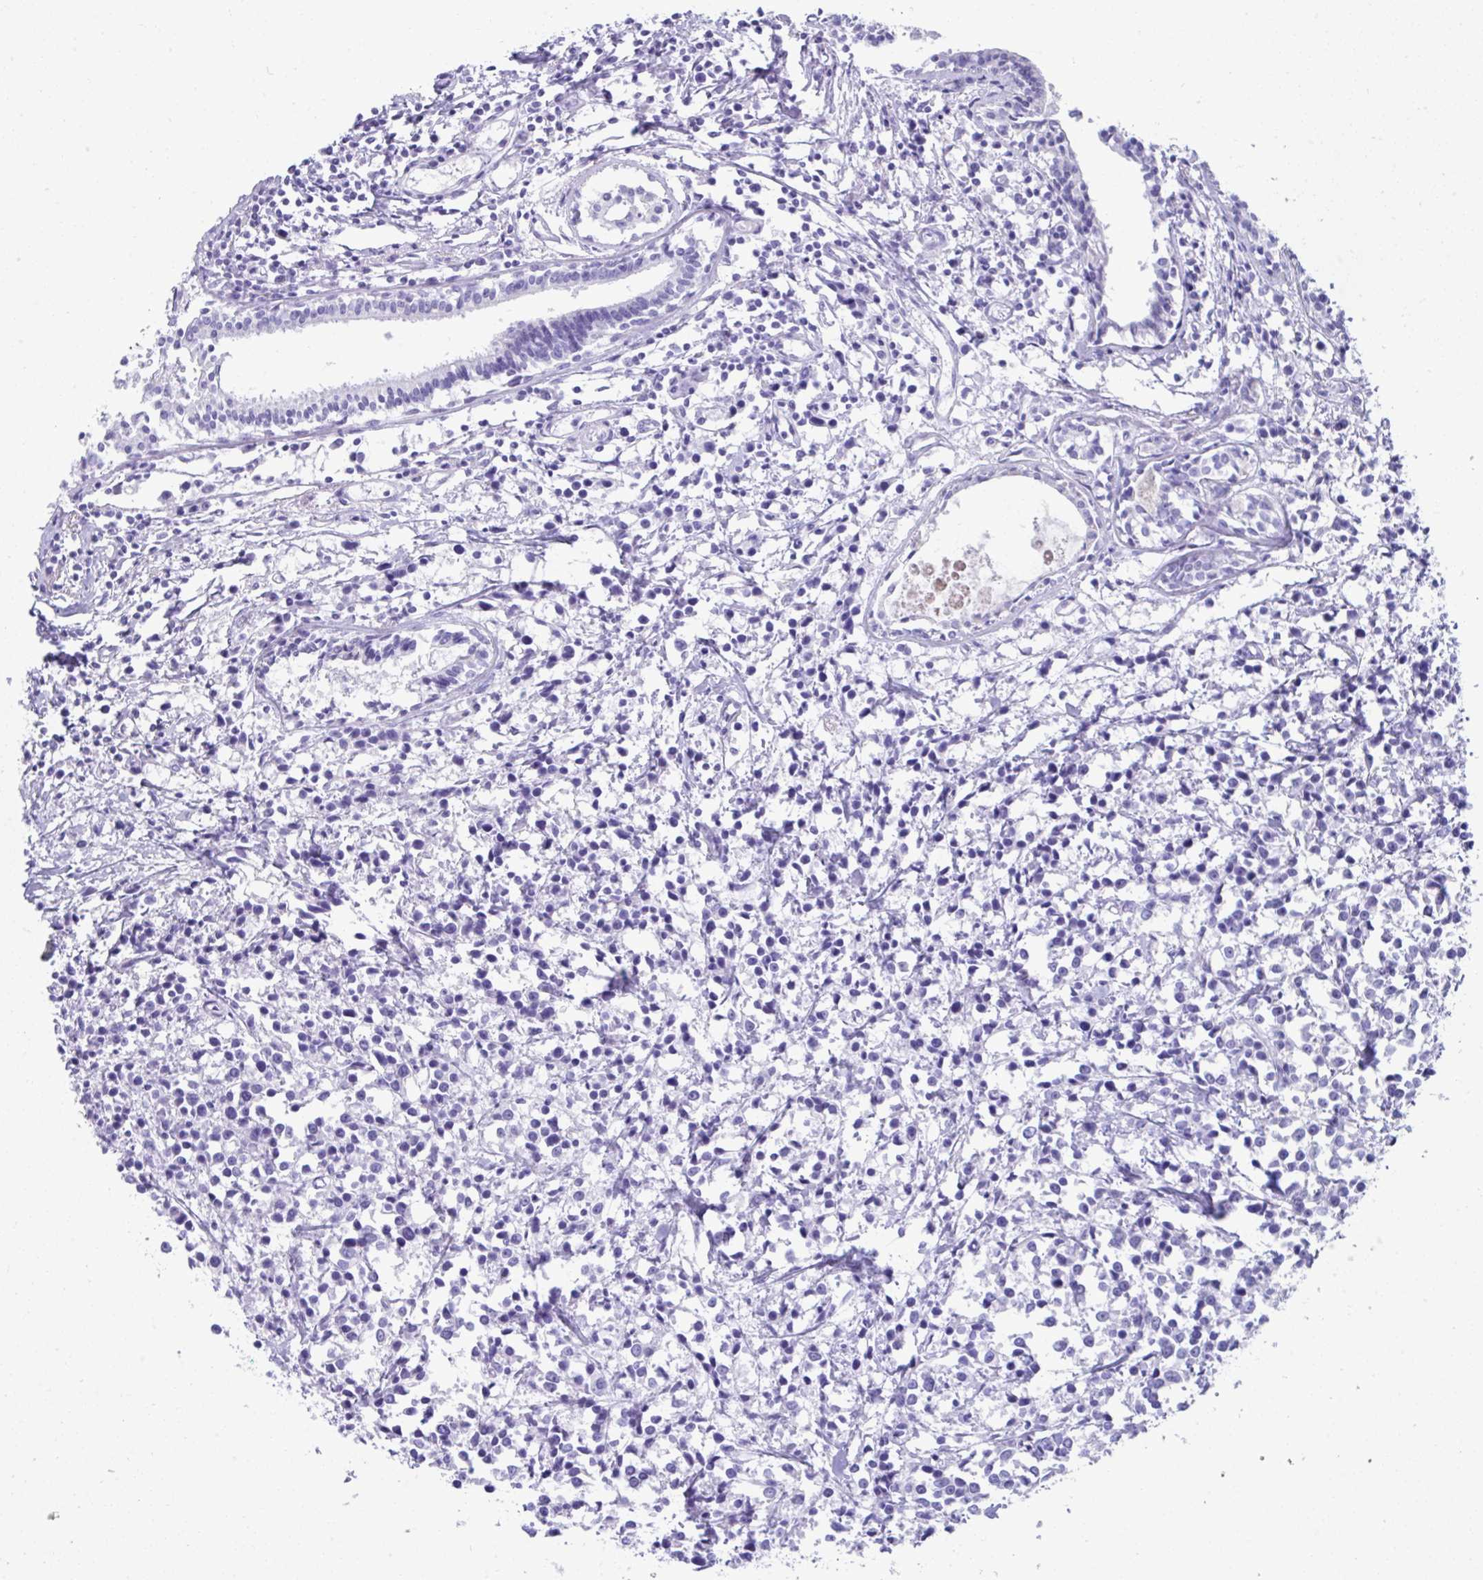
{"staining": {"intensity": "negative", "quantity": "none", "location": "none"}, "tissue": "breast cancer", "cell_type": "Tumor cells", "image_type": "cancer", "snomed": [{"axis": "morphology", "description": "Duct carcinoma"}, {"axis": "topography", "description": "Breast"}], "caption": "Tumor cells show no significant expression in breast cancer.", "gene": "PSCA", "patient": {"sex": "female", "age": 80}}